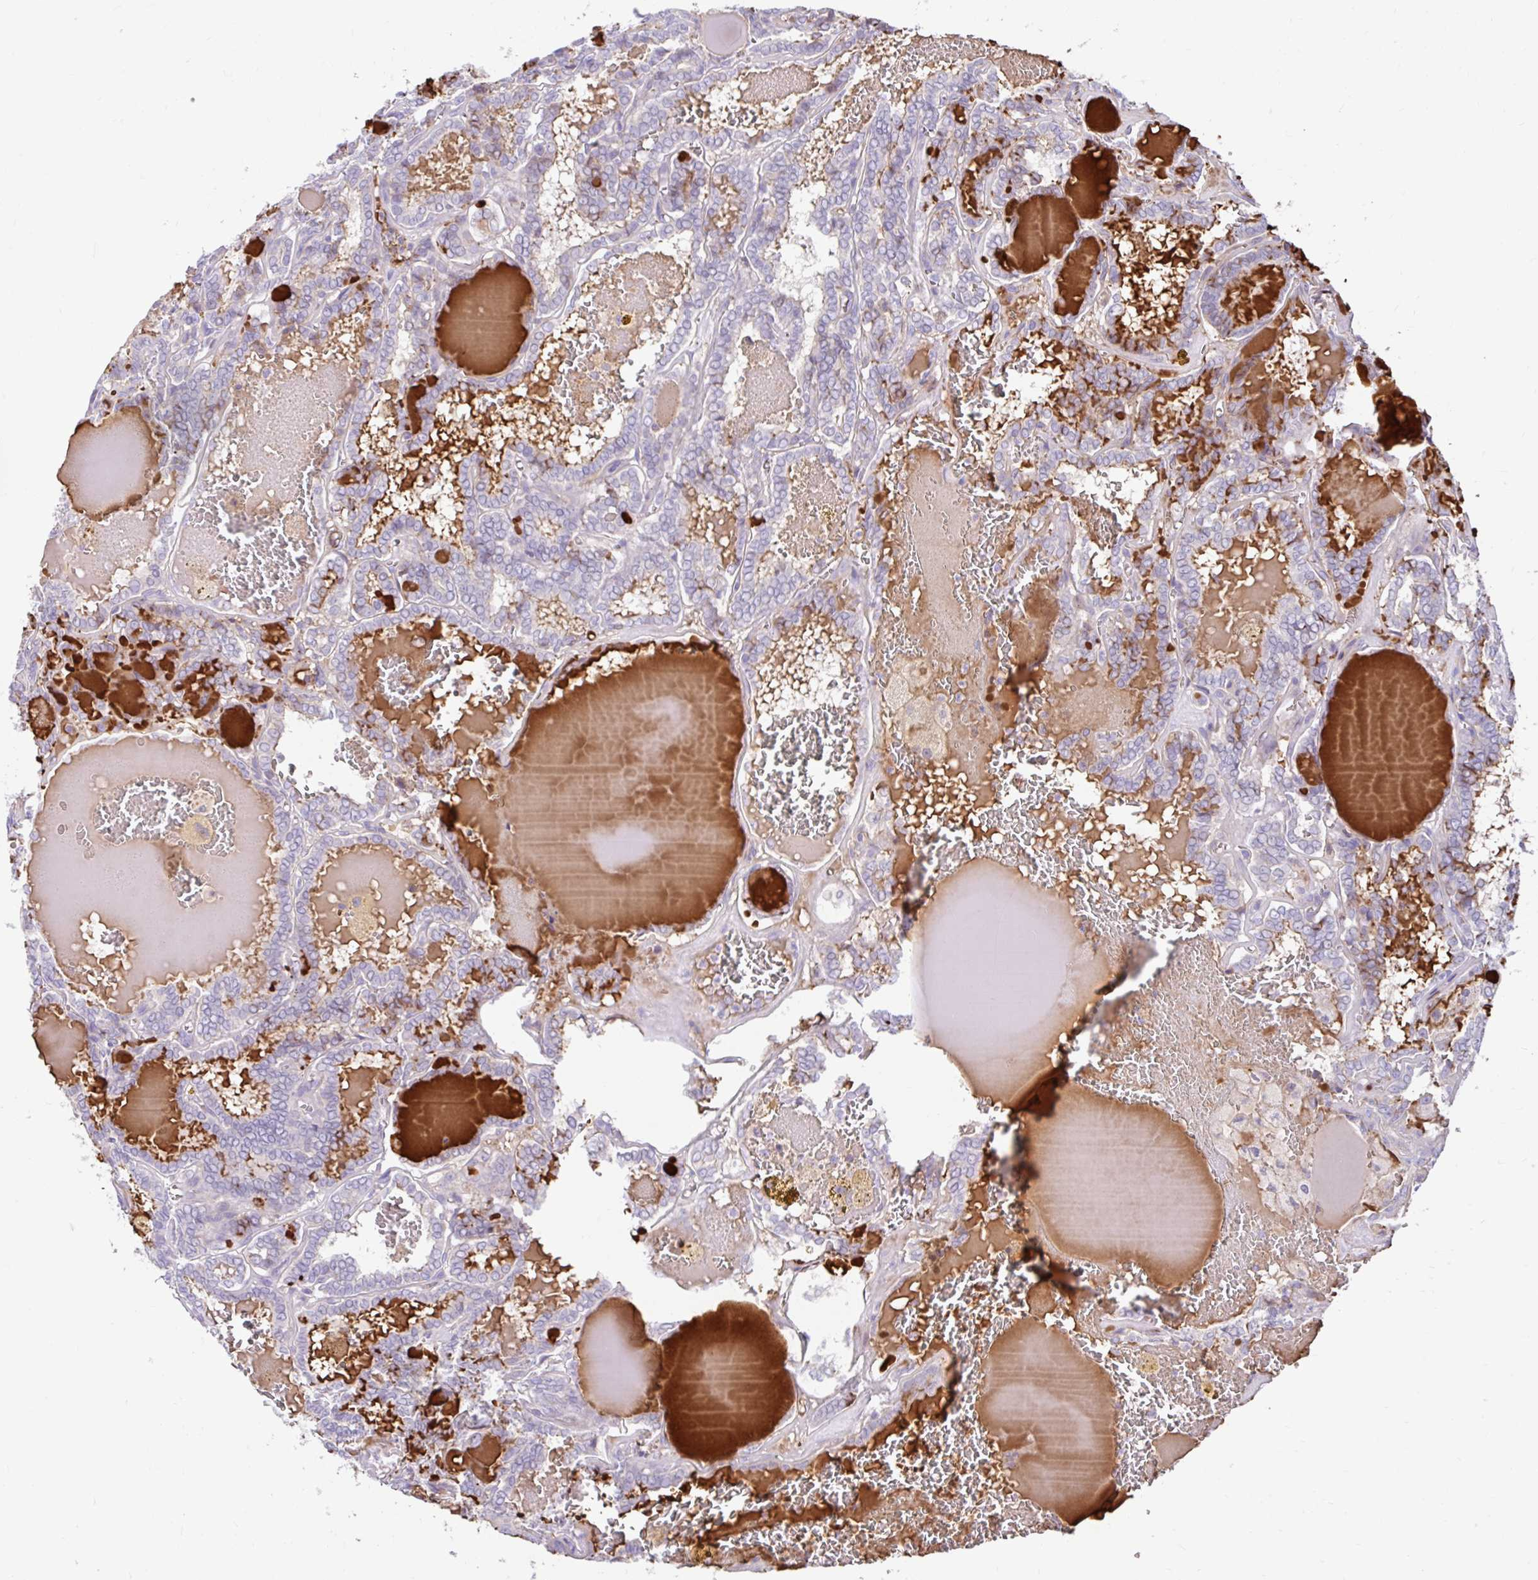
{"staining": {"intensity": "moderate", "quantity": "<25%", "location": "cytoplasmic/membranous"}, "tissue": "thyroid cancer", "cell_type": "Tumor cells", "image_type": "cancer", "snomed": [{"axis": "morphology", "description": "Papillary adenocarcinoma, NOS"}, {"axis": "topography", "description": "Thyroid gland"}], "caption": "IHC (DAB (3,3'-diaminobenzidine)) staining of human papillary adenocarcinoma (thyroid) displays moderate cytoplasmic/membranous protein expression in about <25% of tumor cells.", "gene": "ZNF33A", "patient": {"sex": "female", "age": 72}}